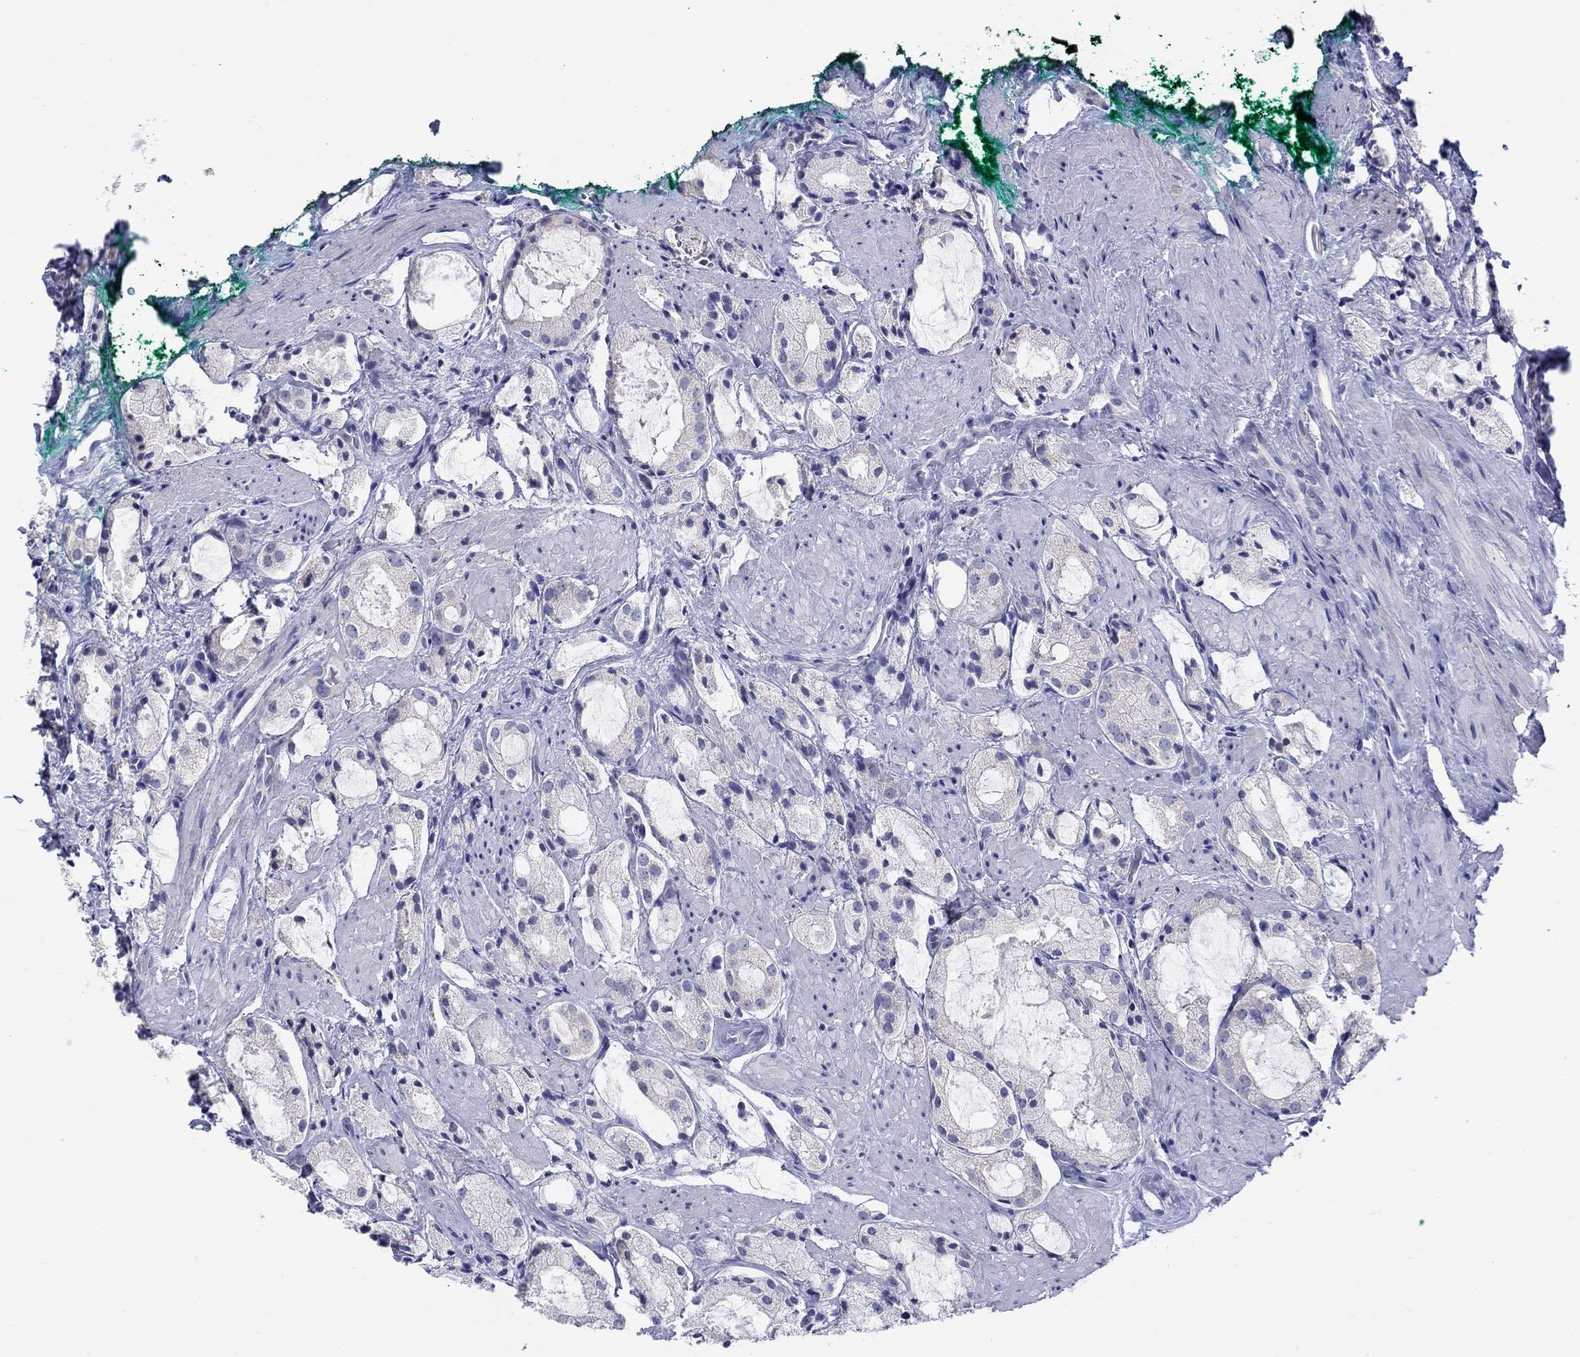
{"staining": {"intensity": "negative", "quantity": "none", "location": "none"}, "tissue": "prostate cancer", "cell_type": "Tumor cells", "image_type": "cancer", "snomed": [{"axis": "morphology", "description": "Adenocarcinoma, NOS"}, {"axis": "morphology", "description": "Adenocarcinoma, High grade"}, {"axis": "topography", "description": "Prostate"}], "caption": "Protein analysis of prostate adenocarcinoma exhibits no significant staining in tumor cells.", "gene": "HAPLN4", "patient": {"sex": "male", "age": 64}}